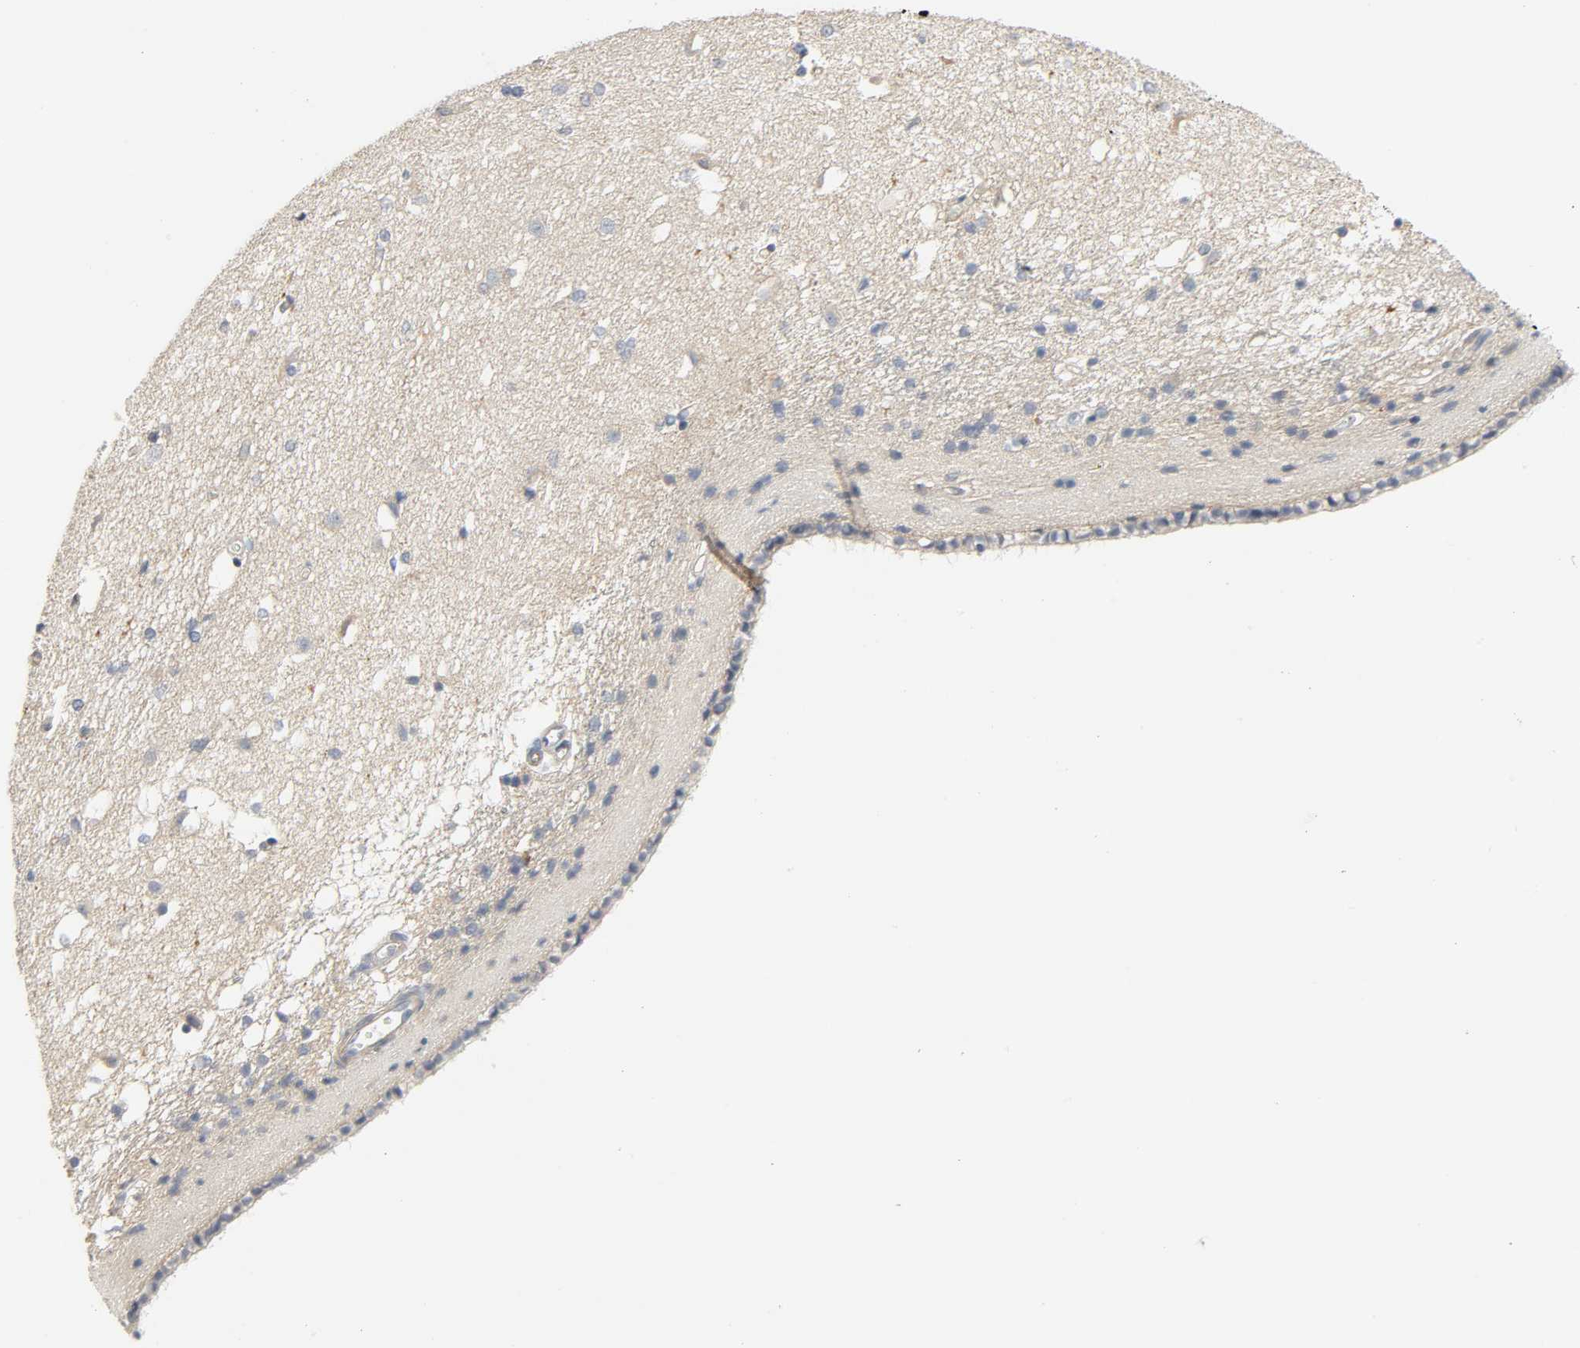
{"staining": {"intensity": "negative", "quantity": "none", "location": "none"}, "tissue": "caudate", "cell_type": "Glial cells", "image_type": "normal", "snomed": [{"axis": "morphology", "description": "Normal tissue, NOS"}, {"axis": "topography", "description": "Lateral ventricle wall"}], "caption": "Caudate was stained to show a protein in brown. There is no significant expression in glial cells. (Brightfield microscopy of DAB (3,3'-diaminobenzidine) IHC at high magnification).", "gene": "LIMCH1", "patient": {"sex": "female", "age": 19}}